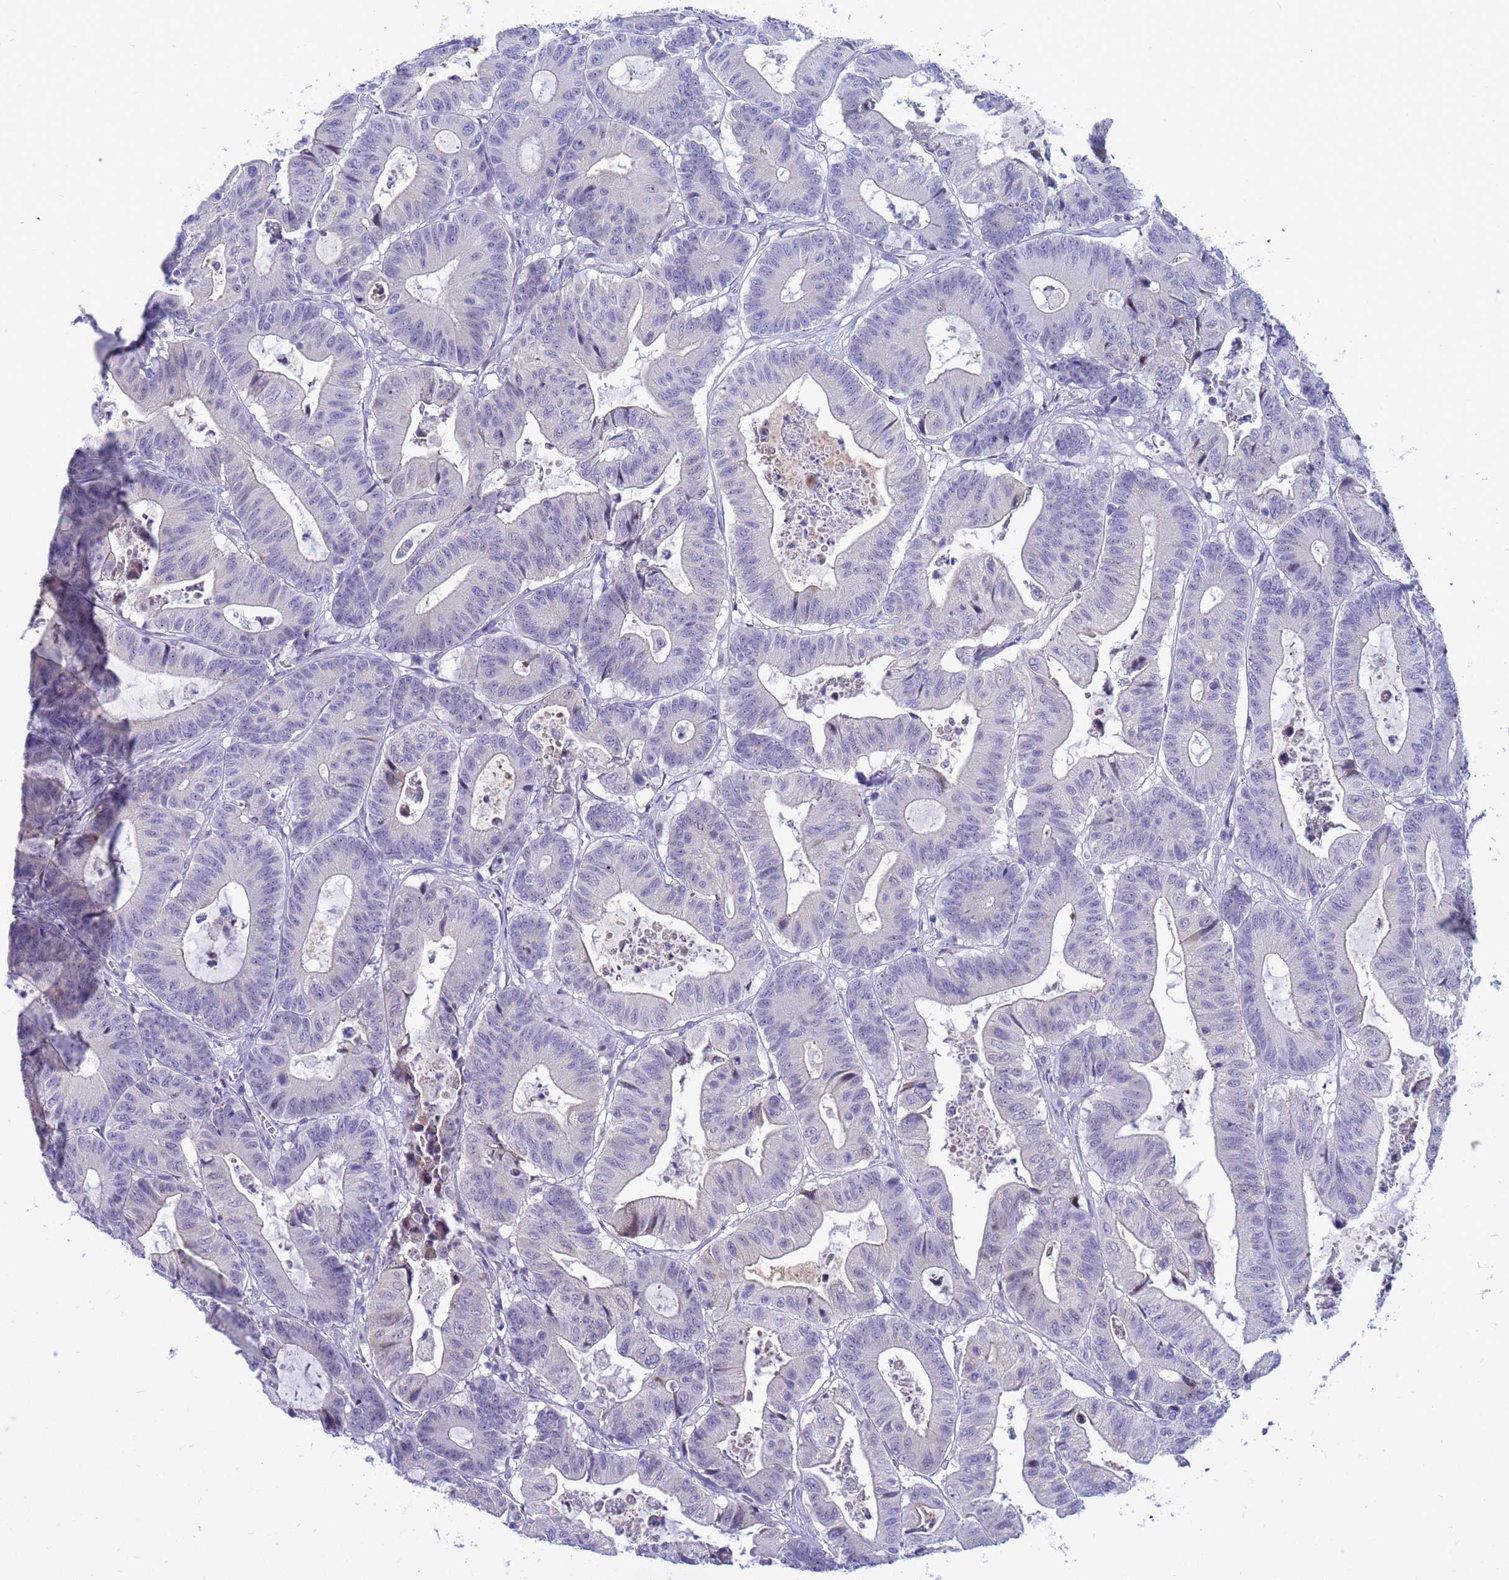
{"staining": {"intensity": "negative", "quantity": "none", "location": "none"}, "tissue": "colorectal cancer", "cell_type": "Tumor cells", "image_type": "cancer", "snomed": [{"axis": "morphology", "description": "Adenocarcinoma, NOS"}, {"axis": "topography", "description": "Colon"}], "caption": "Image shows no significant protein positivity in tumor cells of colorectal cancer.", "gene": "LRATD1", "patient": {"sex": "female", "age": 84}}